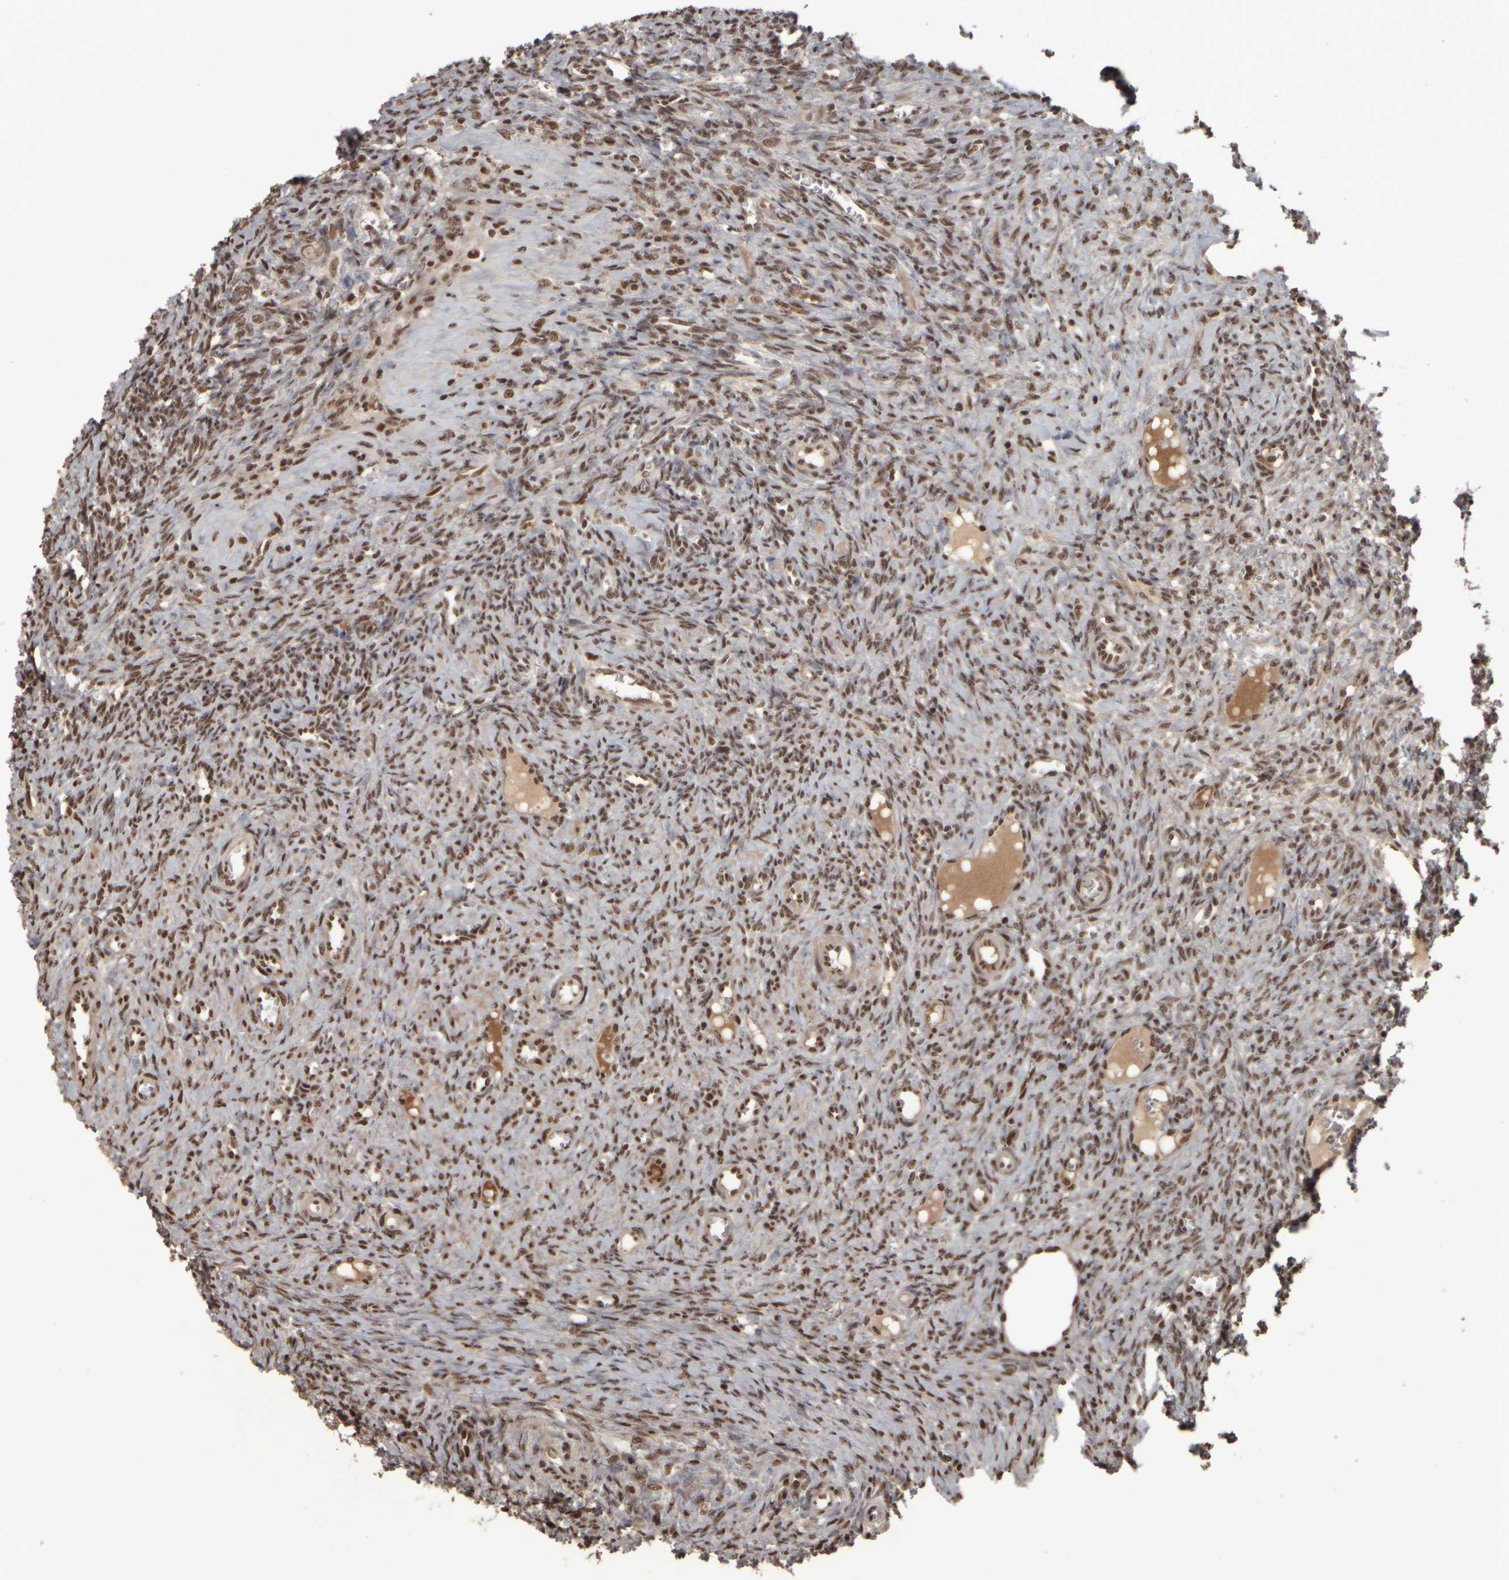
{"staining": {"intensity": "strong", "quantity": ">75%", "location": "nuclear"}, "tissue": "ovary", "cell_type": "Ovarian stroma cells", "image_type": "normal", "snomed": [{"axis": "morphology", "description": "Normal tissue, NOS"}, {"axis": "topography", "description": "Ovary"}], "caption": "Brown immunohistochemical staining in benign human ovary displays strong nuclear staining in approximately >75% of ovarian stroma cells. Nuclei are stained in blue.", "gene": "ZFHX4", "patient": {"sex": "female", "age": 41}}